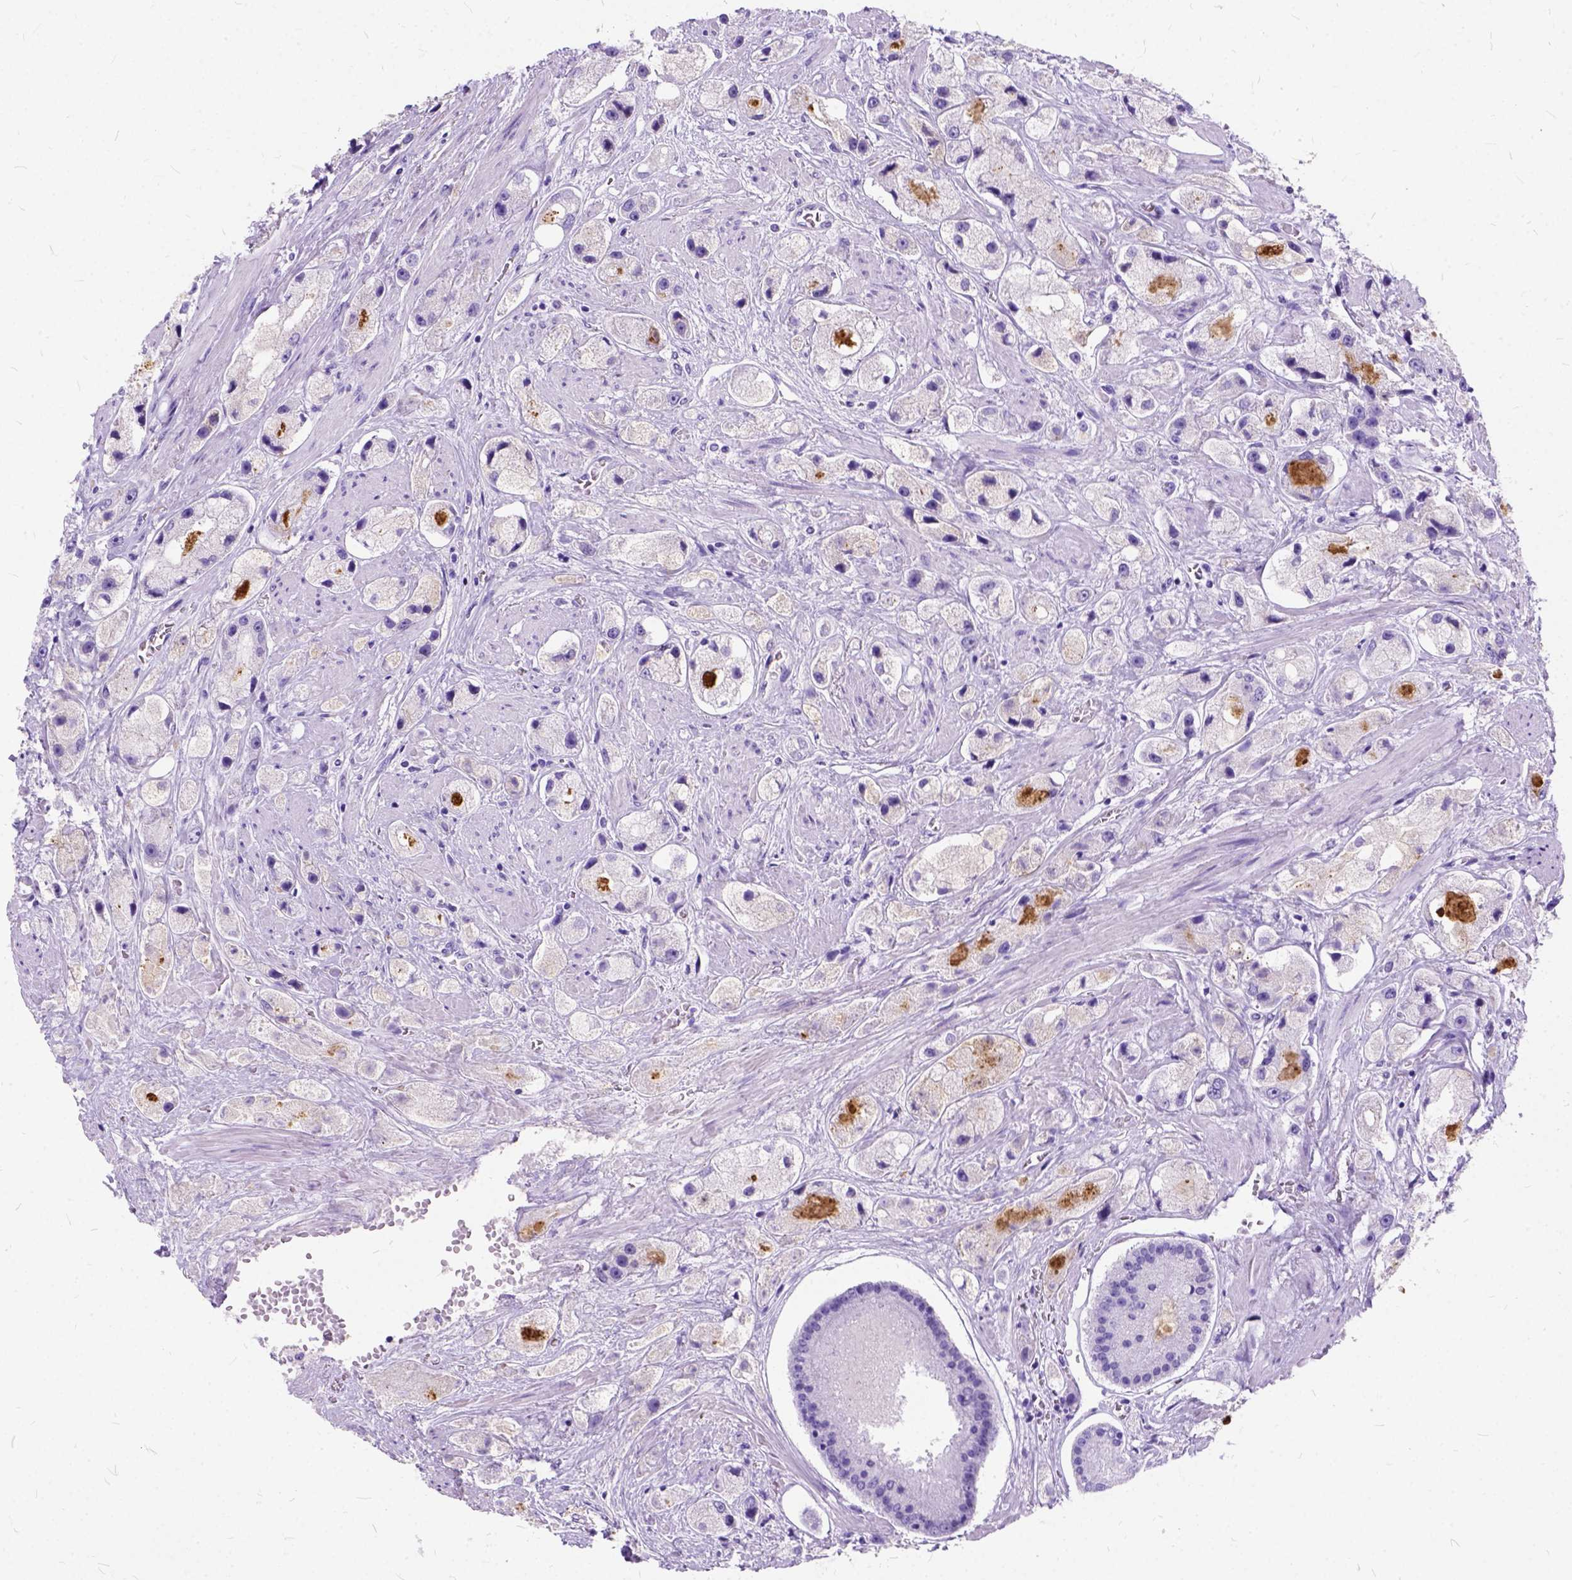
{"staining": {"intensity": "negative", "quantity": "none", "location": "none"}, "tissue": "prostate cancer", "cell_type": "Tumor cells", "image_type": "cancer", "snomed": [{"axis": "morphology", "description": "Adenocarcinoma, High grade"}, {"axis": "topography", "description": "Prostate"}], "caption": "Immunohistochemistry (IHC) image of neoplastic tissue: human adenocarcinoma (high-grade) (prostate) stained with DAB exhibits no significant protein expression in tumor cells.", "gene": "C1QTNF3", "patient": {"sex": "male", "age": 67}}